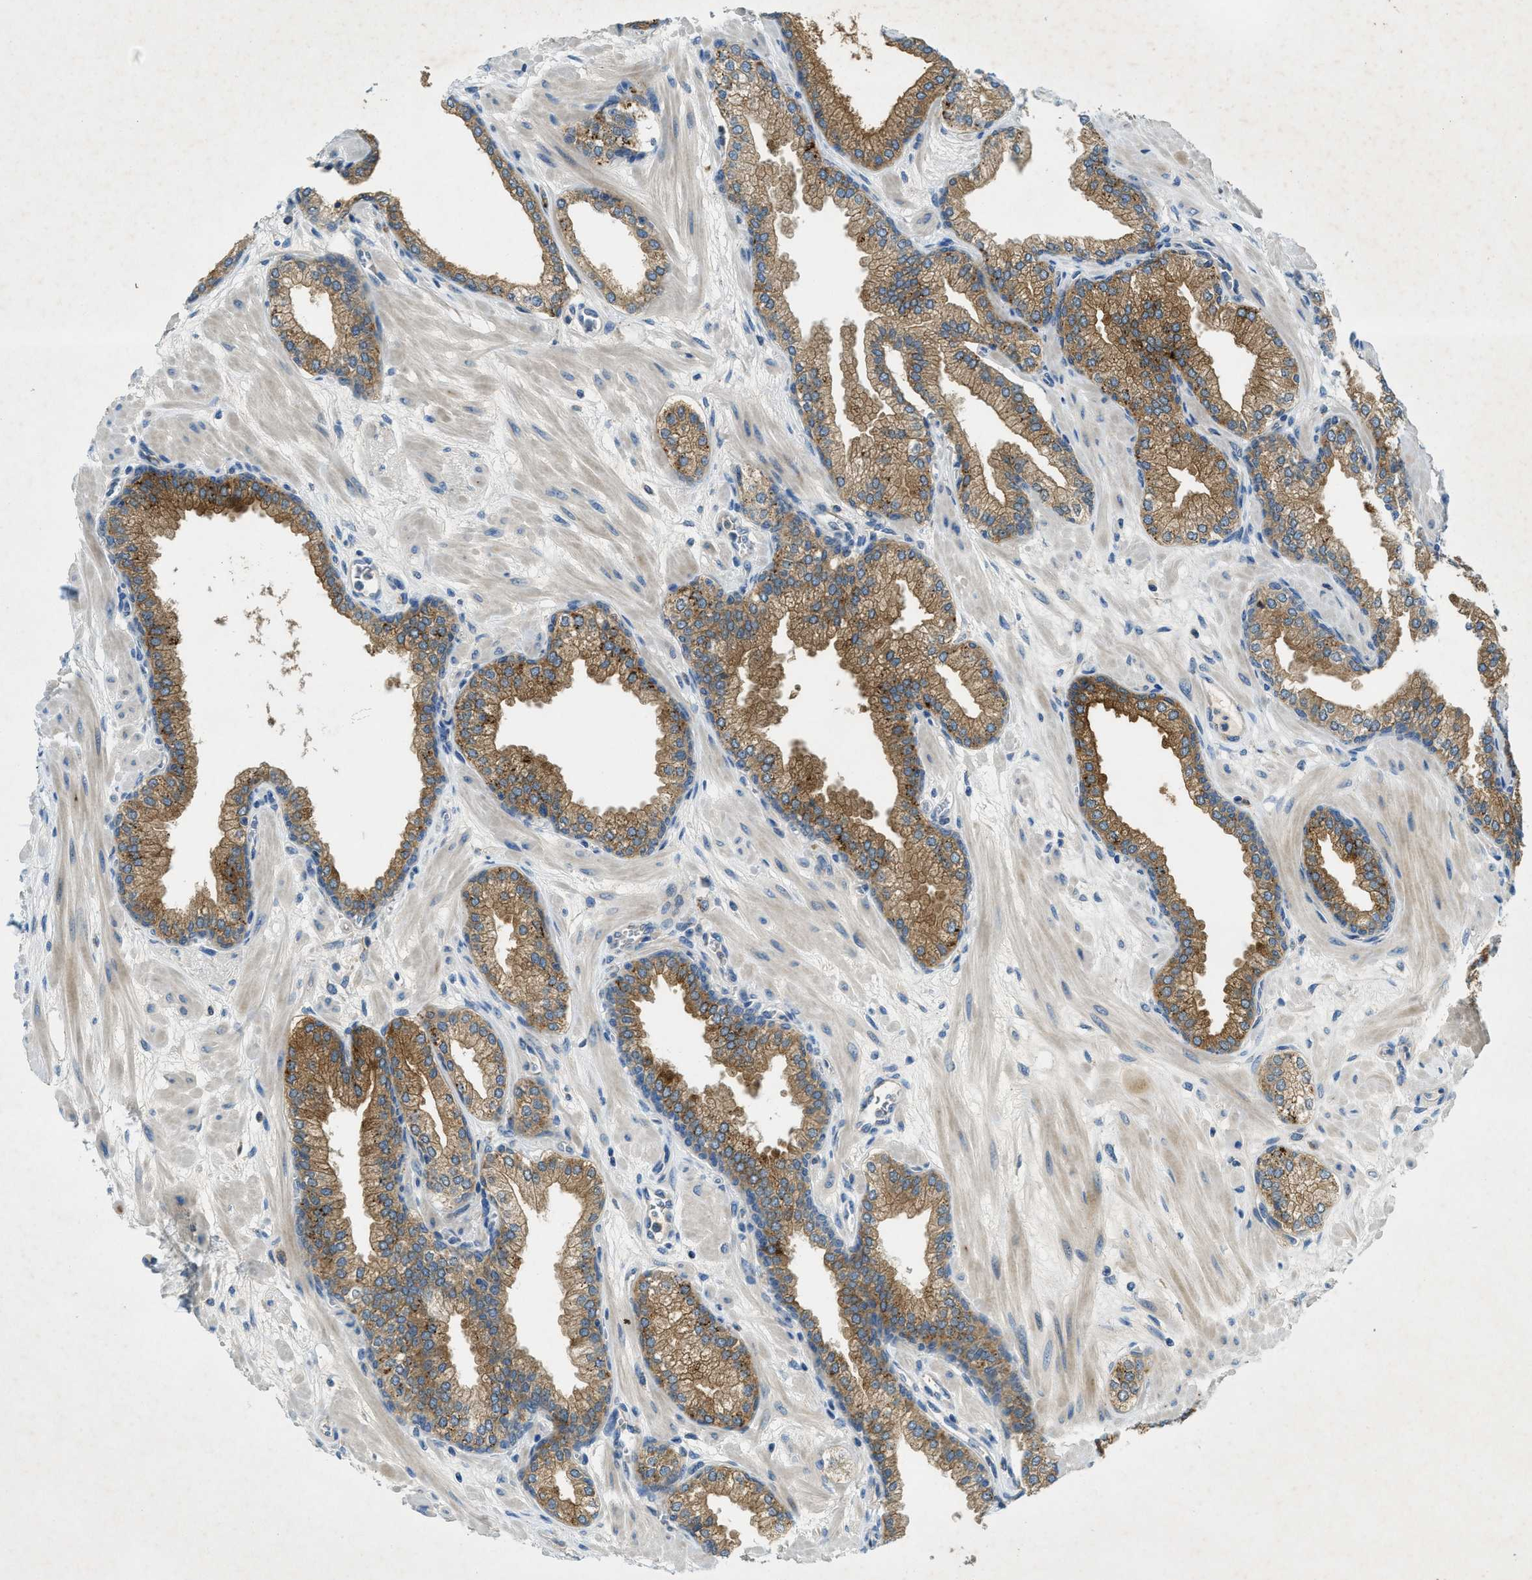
{"staining": {"intensity": "moderate", "quantity": ">75%", "location": "cytoplasmic/membranous"}, "tissue": "prostate", "cell_type": "Glandular cells", "image_type": "normal", "snomed": [{"axis": "morphology", "description": "Normal tissue, NOS"}, {"axis": "morphology", "description": "Urothelial carcinoma, Low grade"}, {"axis": "topography", "description": "Urinary bladder"}, {"axis": "topography", "description": "Prostate"}], "caption": "A medium amount of moderate cytoplasmic/membranous expression is identified in approximately >75% of glandular cells in benign prostate. (DAB (3,3'-diaminobenzidine) IHC with brightfield microscopy, high magnification).", "gene": "RIPK2", "patient": {"sex": "male", "age": 60}}